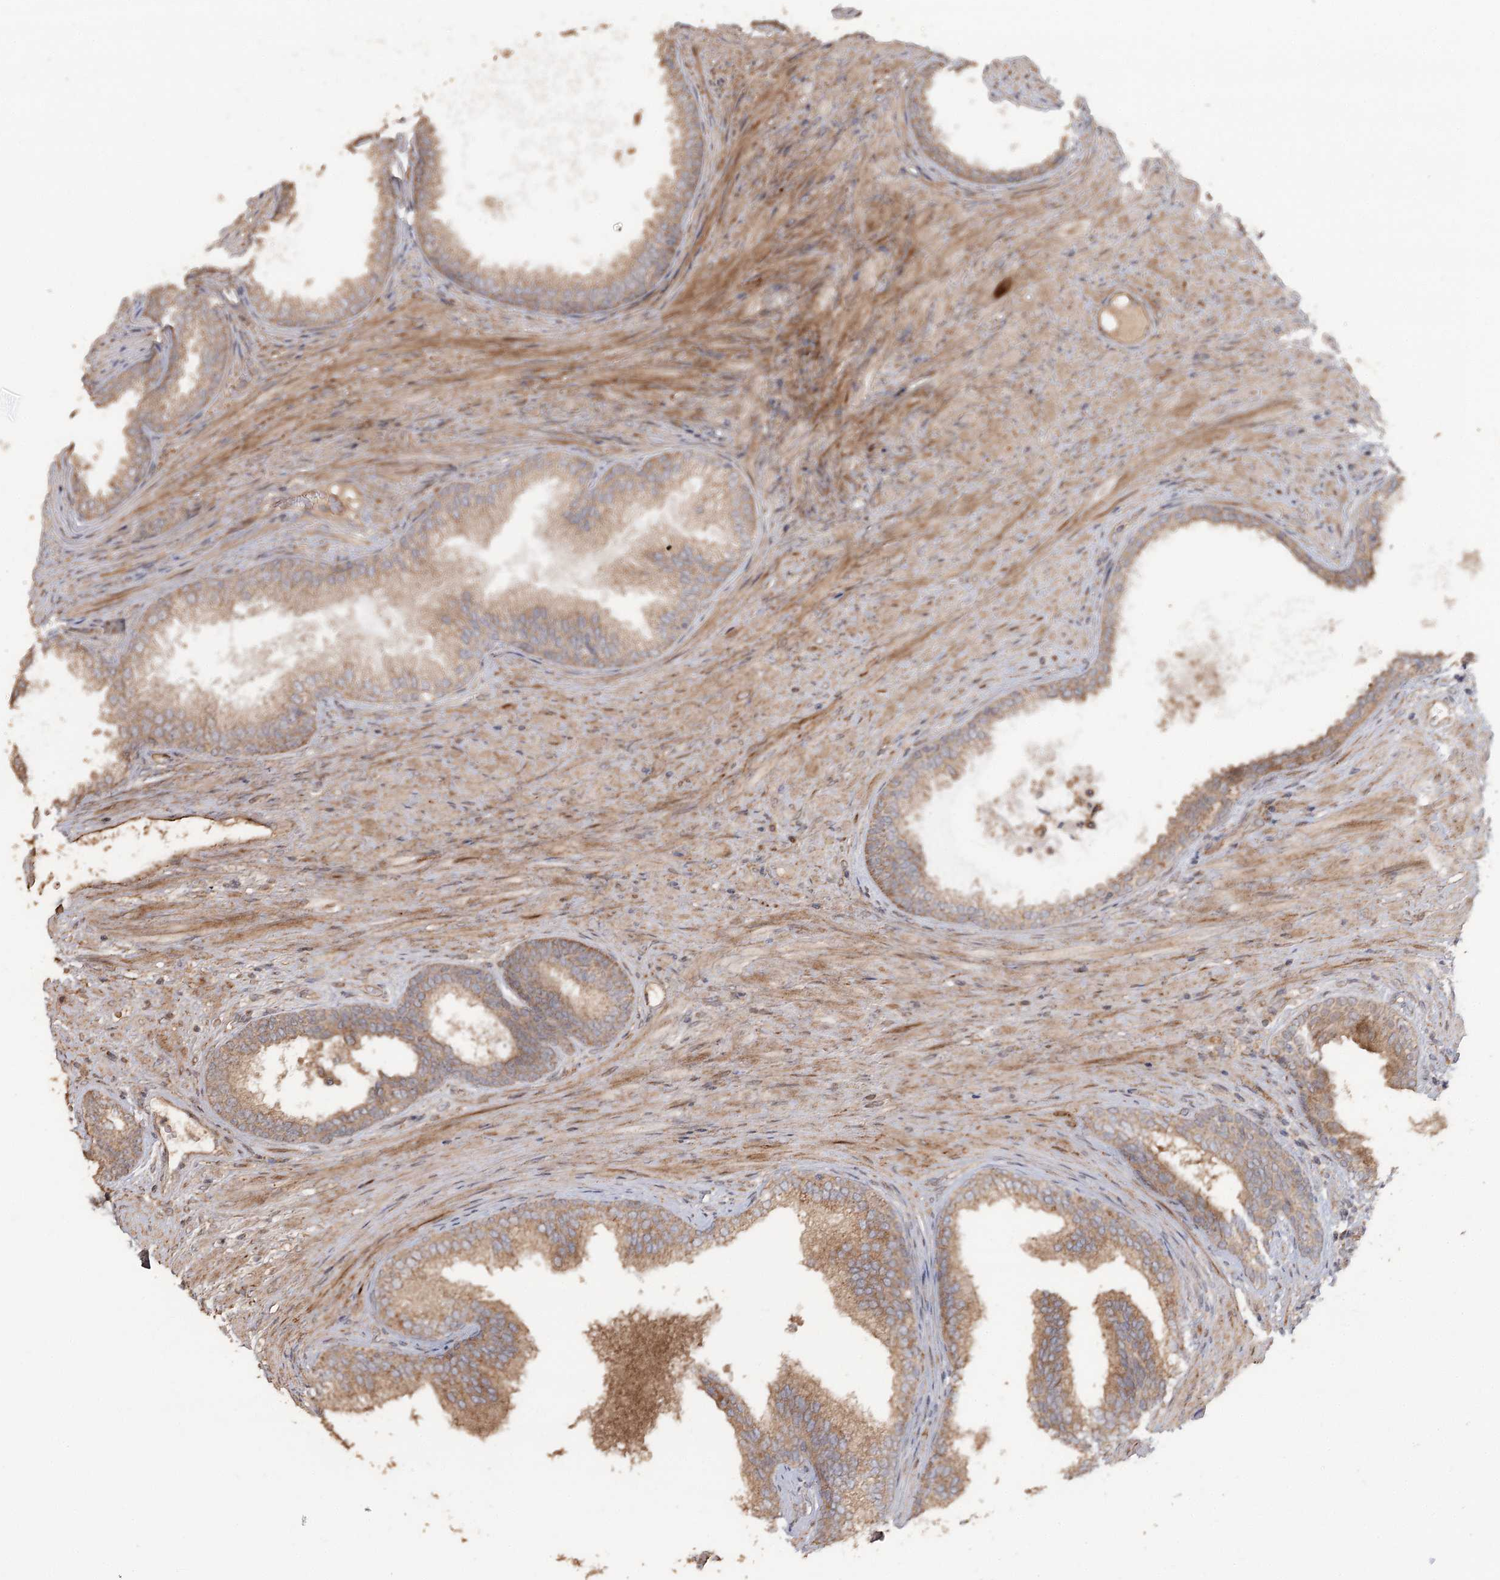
{"staining": {"intensity": "moderate", "quantity": ">75%", "location": "cytoplasmic/membranous"}, "tissue": "prostate", "cell_type": "Glandular cells", "image_type": "normal", "snomed": [{"axis": "morphology", "description": "Normal tissue, NOS"}, {"axis": "topography", "description": "Prostate"}], "caption": "Prostate stained with IHC reveals moderate cytoplasmic/membranous positivity in approximately >75% of glandular cells.", "gene": "OBSL1", "patient": {"sex": "male", "age": 76}}